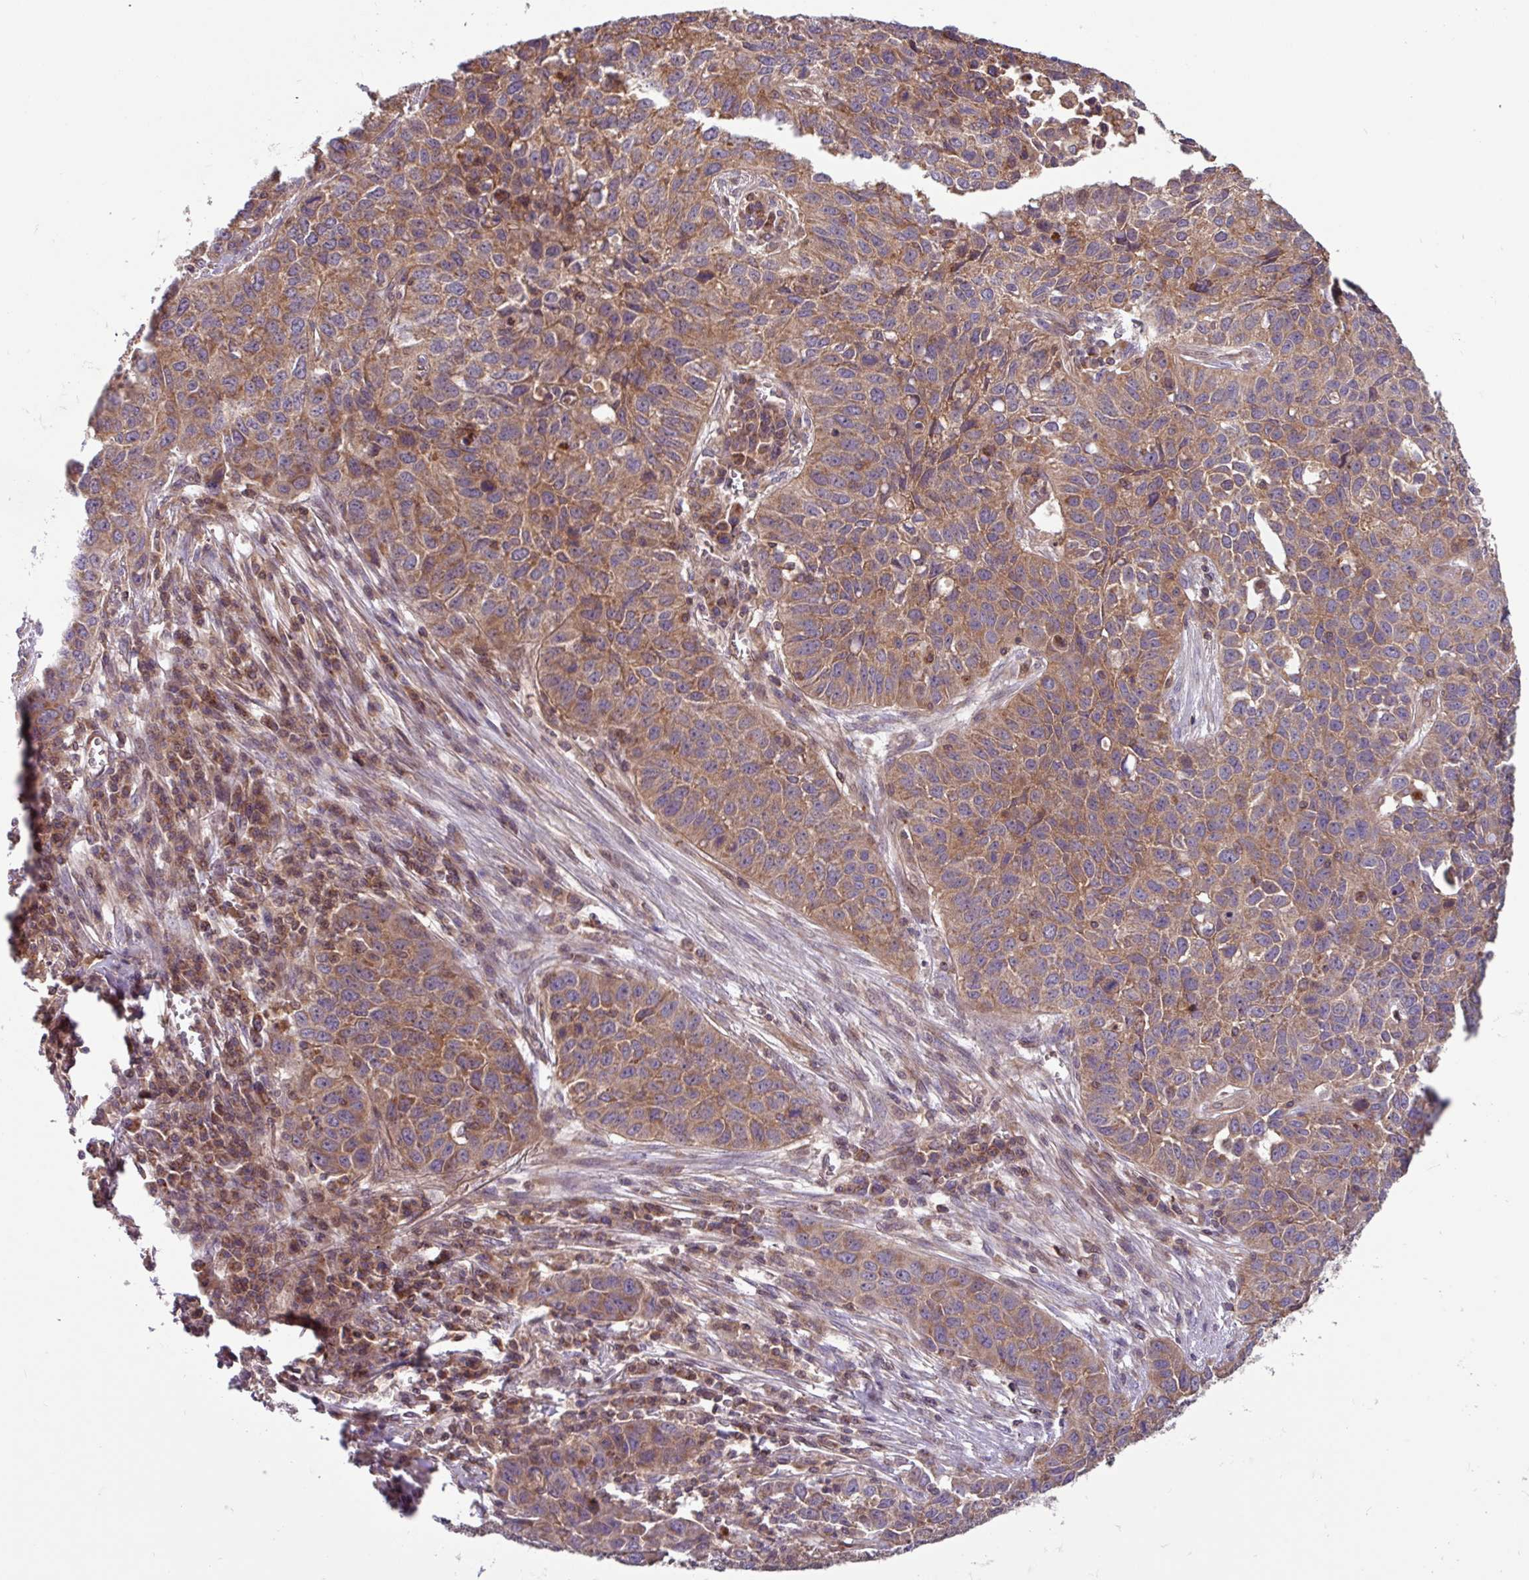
{"staining": {"intensity": "moderate", "quantity": ">75%", "location": "cytoplasmic/membranous"}, "tissue": "lung cancer", "cell_type": "Tumor cells", "image_type": "cancer", "snomed": [{"axis": "morphology", "description": "Squamous cell carcinoma, NOS"}, {"axis": "topography", "description": "Lung"}], "caption": "Protein analysis of squamous cell carcinoma (lung) tissue displays moderate cytoplasmic/membranous expression in approximately >75% of tumor cells. (IHC, brightfield microscopy, high magnification).", "gene": "PLEKHD1", "patient": {"sex": "male", "age": 76}}